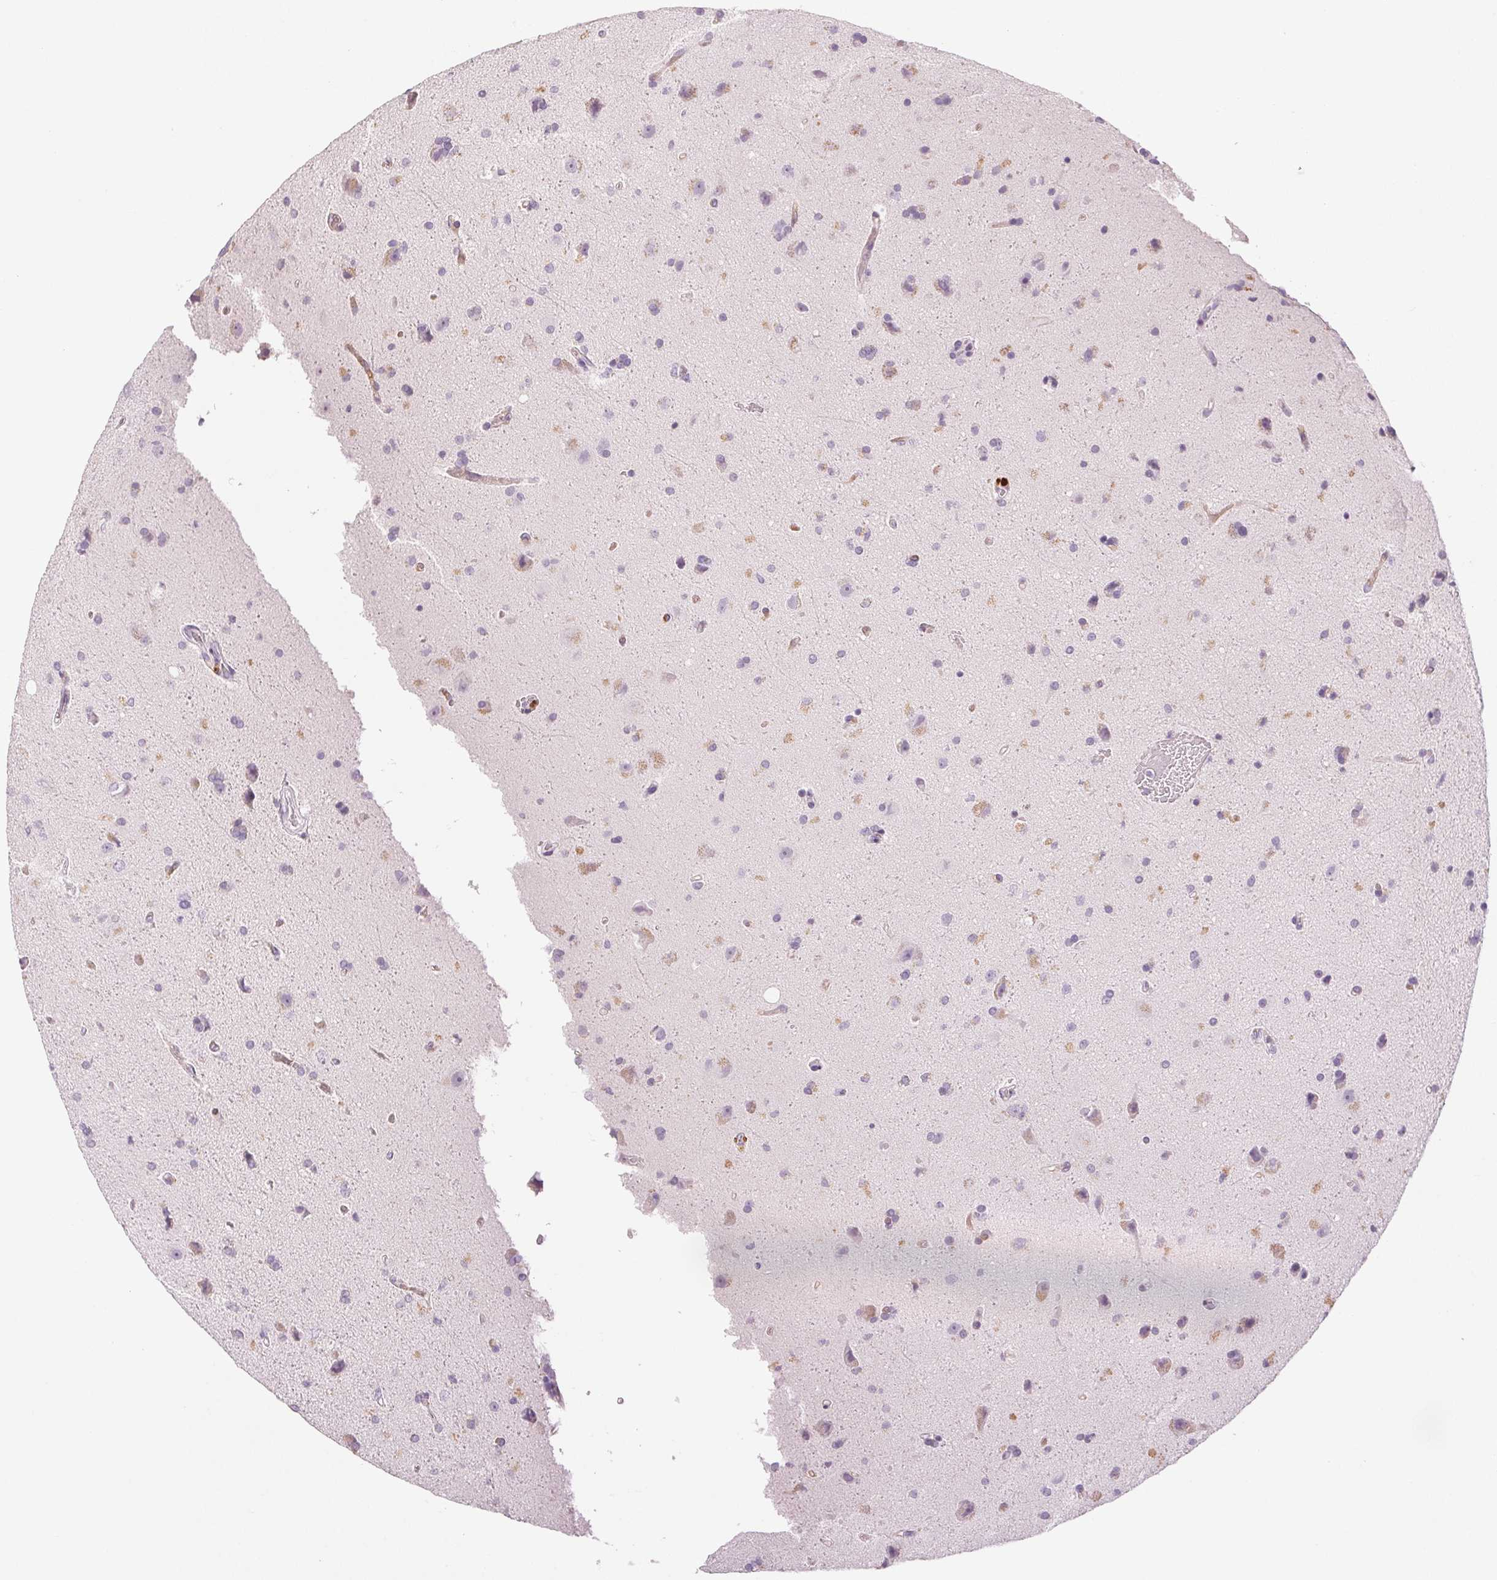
{"staining": {"intensity": "weak", "quantity": "<25%", "location": "cytoplasmic/membranous"}, "tissue": "glioma", "cell_type": "Tumor cells", "image_type": "cancer", "snomed": [{"axis": "morphology", "description": "Glioma, malignant, High grade"}, {"axis": "topography", "description": "Cerebral cortex"}], "caption": "A photomicrograph of glioma stained for a protein displays no brown staining in tumor cells.", "gene": "EHHADH", "patient": {"sex": "male", "age": 70}}